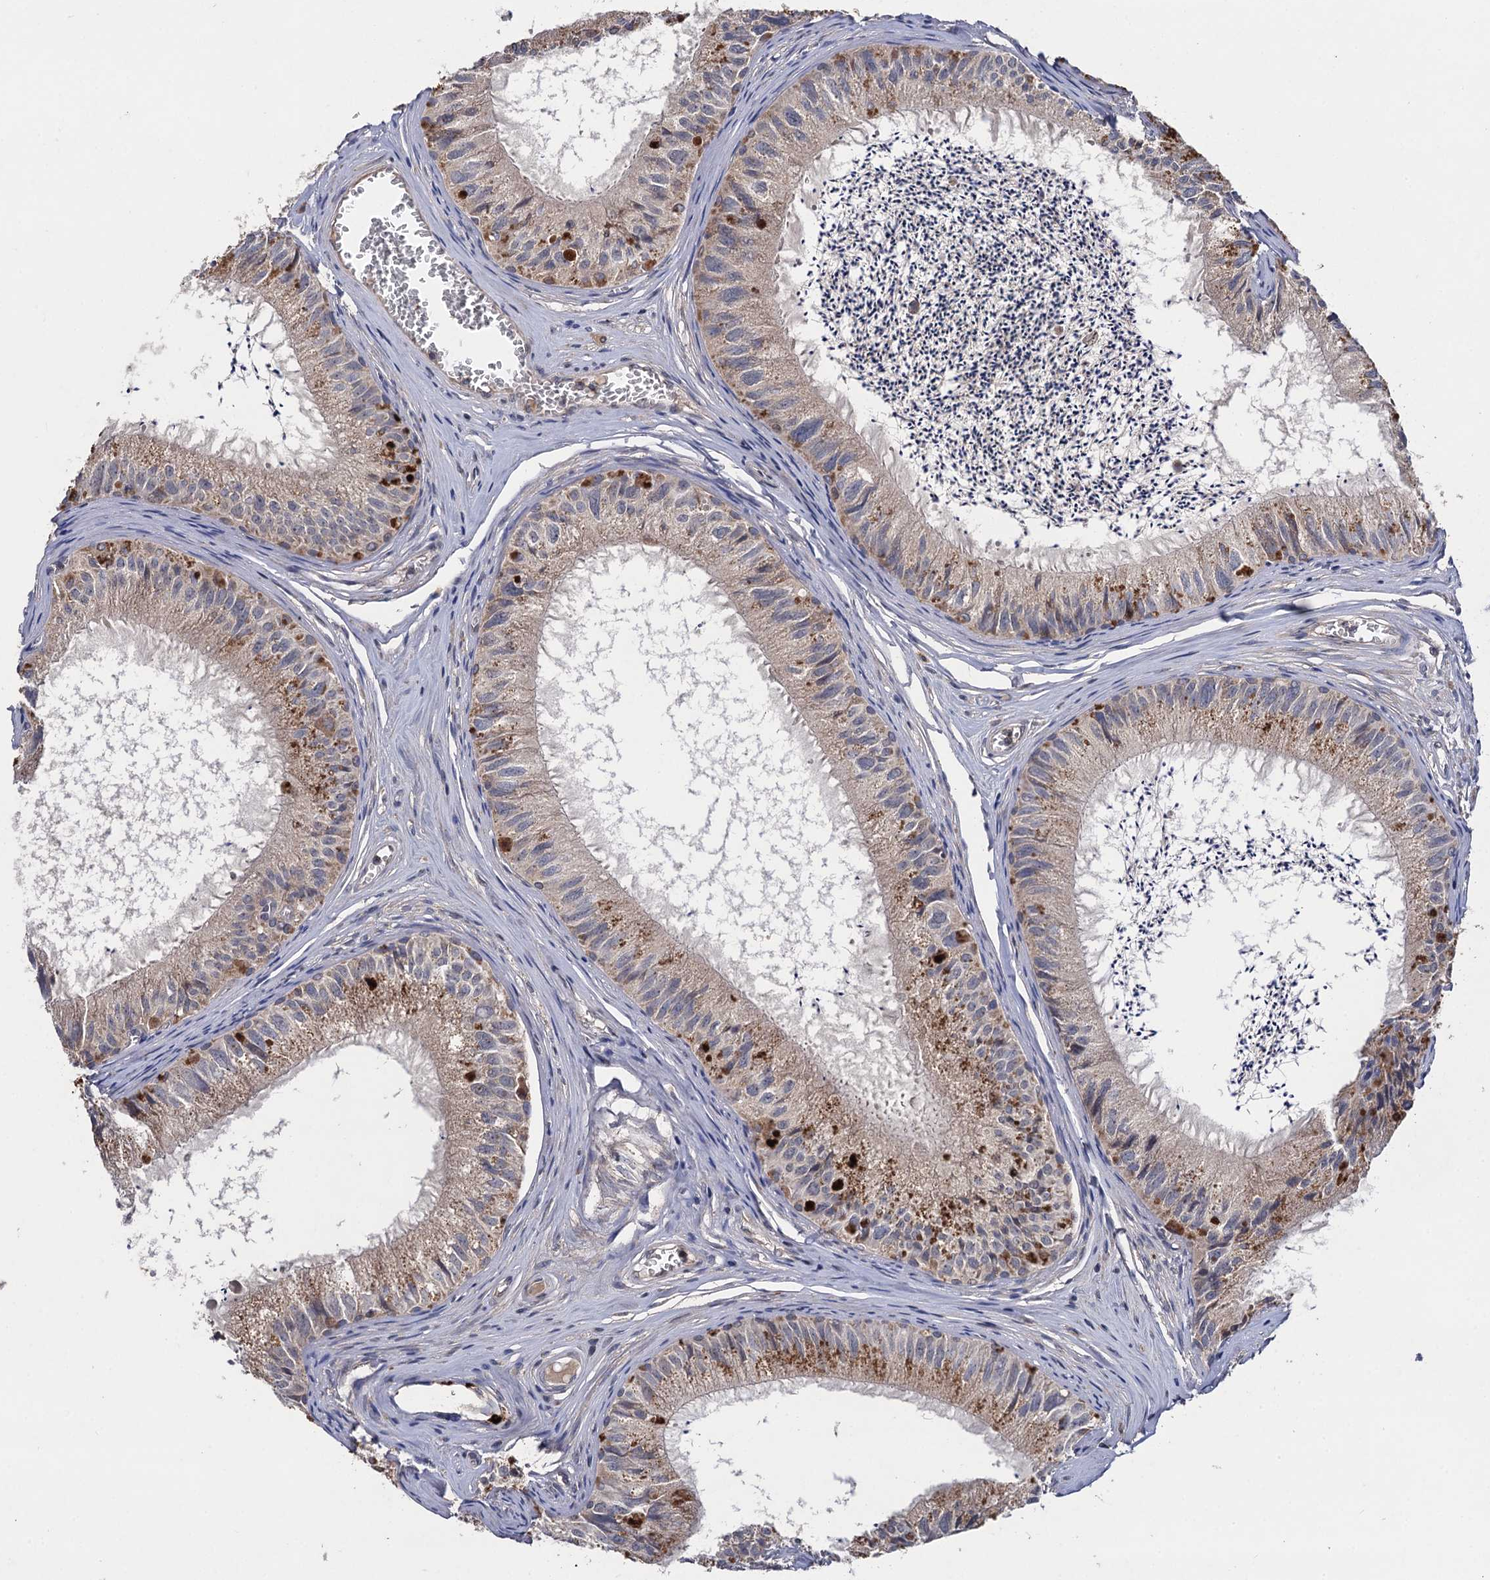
{"staining": {"intensity": "moderate", "quantity": "25%-75%", "location": "cytoplasmic/membranous"}, "tissue": "epididymis", "cell_type": "Glandular cells", "image_type": "normal", "snomed": [{"axis": "morphology", "description": "Normal tissue, NOS"}, {"axis": "topography", "description": "Epididymis"}], "caption": "Immunohistochemistry (IHC) (DAB (3,3'-diaminobenzidine)) staining of benign human epididymis shows moderate cytoplasmic/membranous protein positivity in about 25%-75% of glandular cells. (IHC, brightfield microscopy, high magnification).", "gene": "VPS37D", "patient": {"sex": "male", "age": 79}}